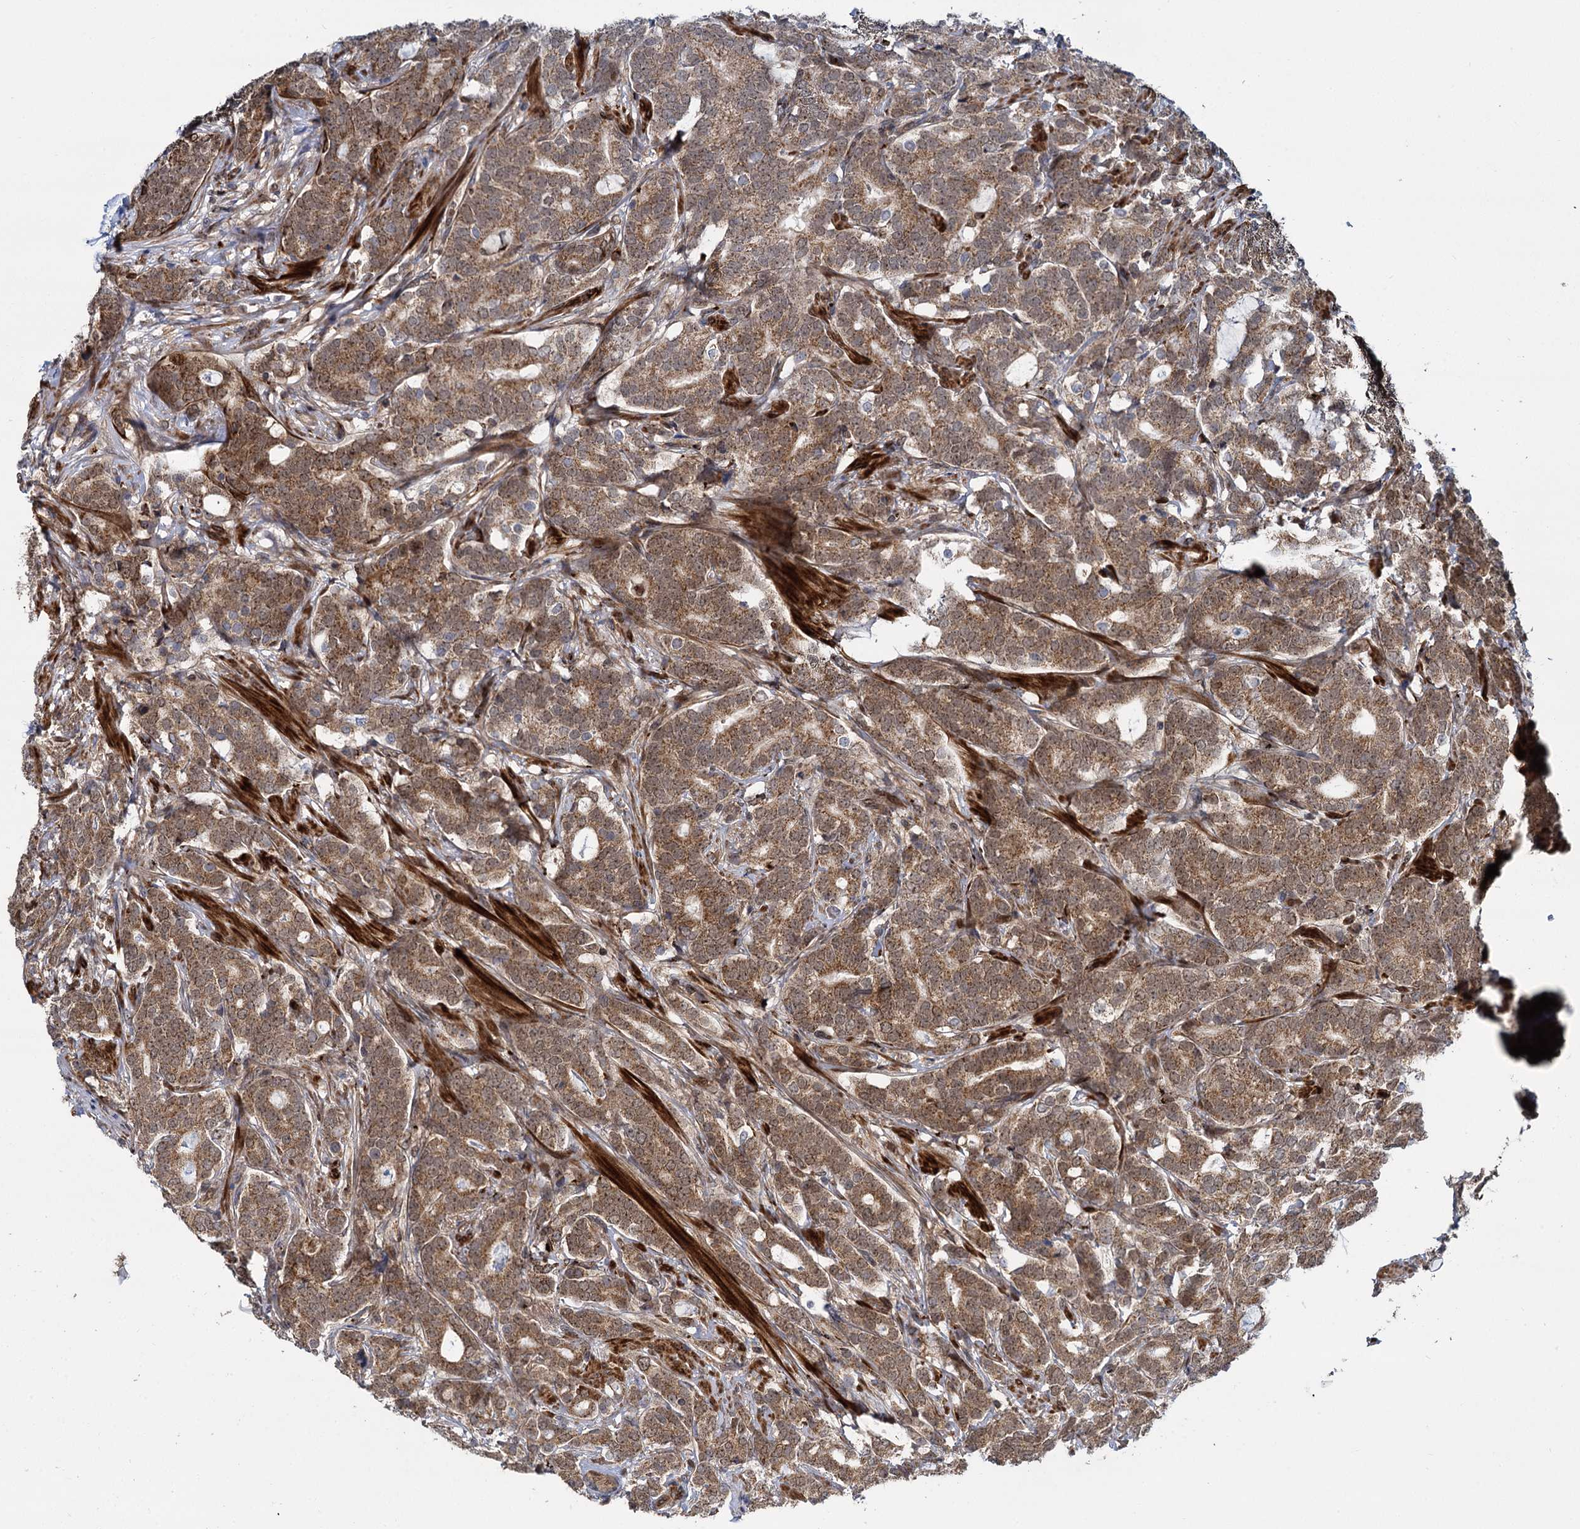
{"staining": {"intensity": "moderate", "quantity": ">75%", "location": "cytoplasmic/membranous"}, "tissue": "prostate cancer", "cell_type": "Tumor cells", "image_type": "cancer", "snomed": [{"axis": "morphology", "description": "Adenocarcinoma, Low grade"}, {"axis": "topography", "description": "Prostate"}], "caption": "Human low-grade adenocarcinoma (prostate) stained for a protein (brown) exhibits moderate cytoplasmic/membranous positive expression in approximately >75% of tumor cells.", "gene": "GAL3ST4", "patient": {"sex": "male", "age": 71}}